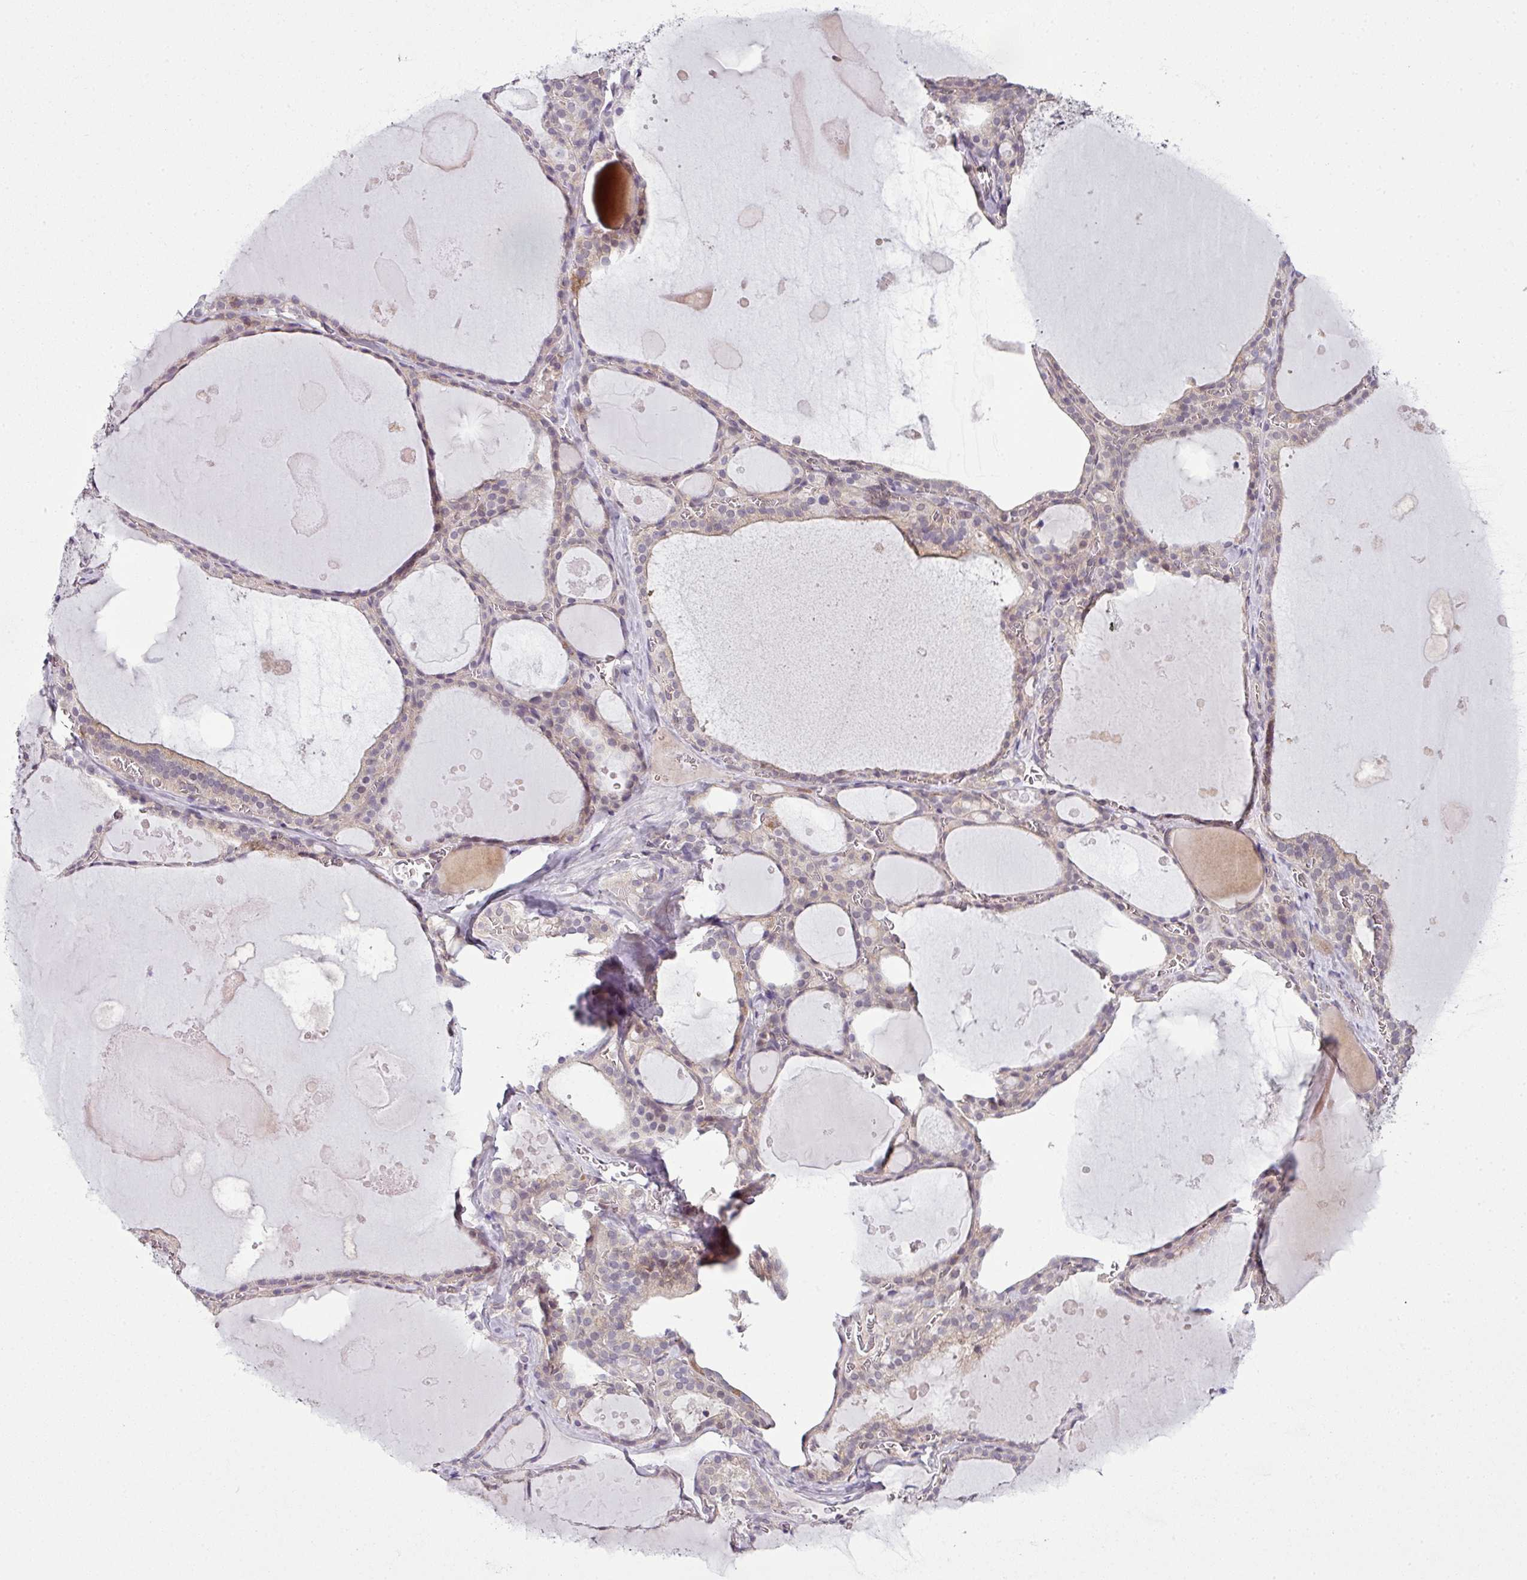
{"staining": {"intensity": "moderate", "quantity": ">75%", "location": "cytoplasmic/membranous,nuclear"}, "tissue": "thyroid gland", "cell_type": "Glandular cells", "image_type": "normal", "snomed": [{"axis": "morphology", "description": "Normal tissue, NOS"}, {"axis": "topography", "description": "Thyroid gland"}], "caption": "IHC photomicrograph of benign human thyroid gland stained for a protein (brown), which shows medium levels of moderate cytoplasmic/membranous,nuclear expression in approximately >75% of glandular cells.", "gene": "DERPC", "patient": {"sex": "male", "age": 56}}